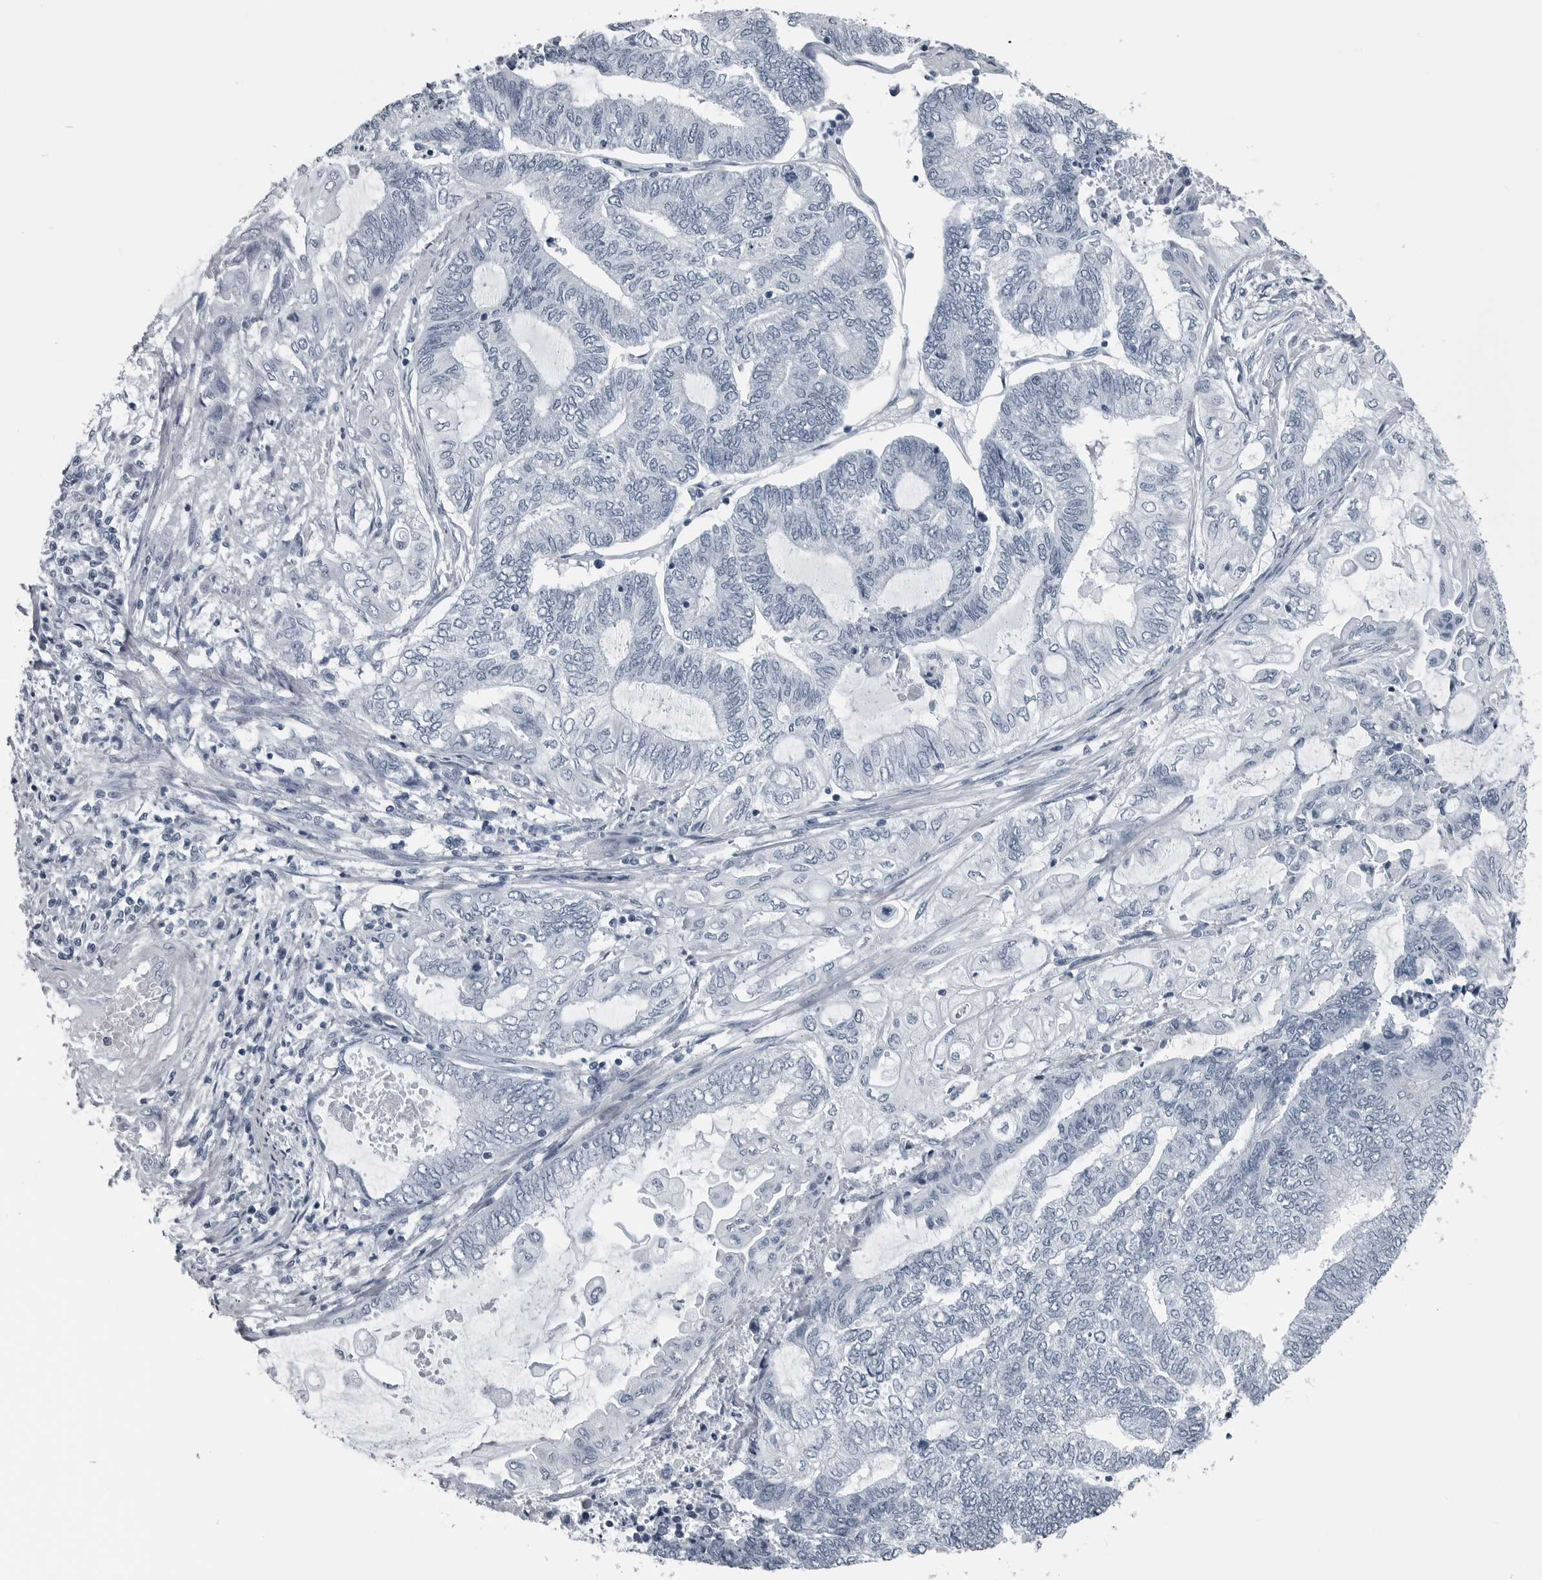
{"staining": {"intensity": "negative", "quantity": "none", "location": "none"}, "tissue": "endometrial cancer", "cell_type": "Tumor cells", "image_type": "cancer", "snomed": [{"axis": "morphology", "description": "Adenocarcinoma, NOS"}, {"axis": "topography", "description": "Uterus"}, {"axis": "topography", "description": "Endometrium"}], "caption": "This is an IHC micrograph of adenocarcinoma (endometrial). There is no positivity in tumor cells.", "gene": "SPINK1", "patient": {"sex": "female", "age": 70}}